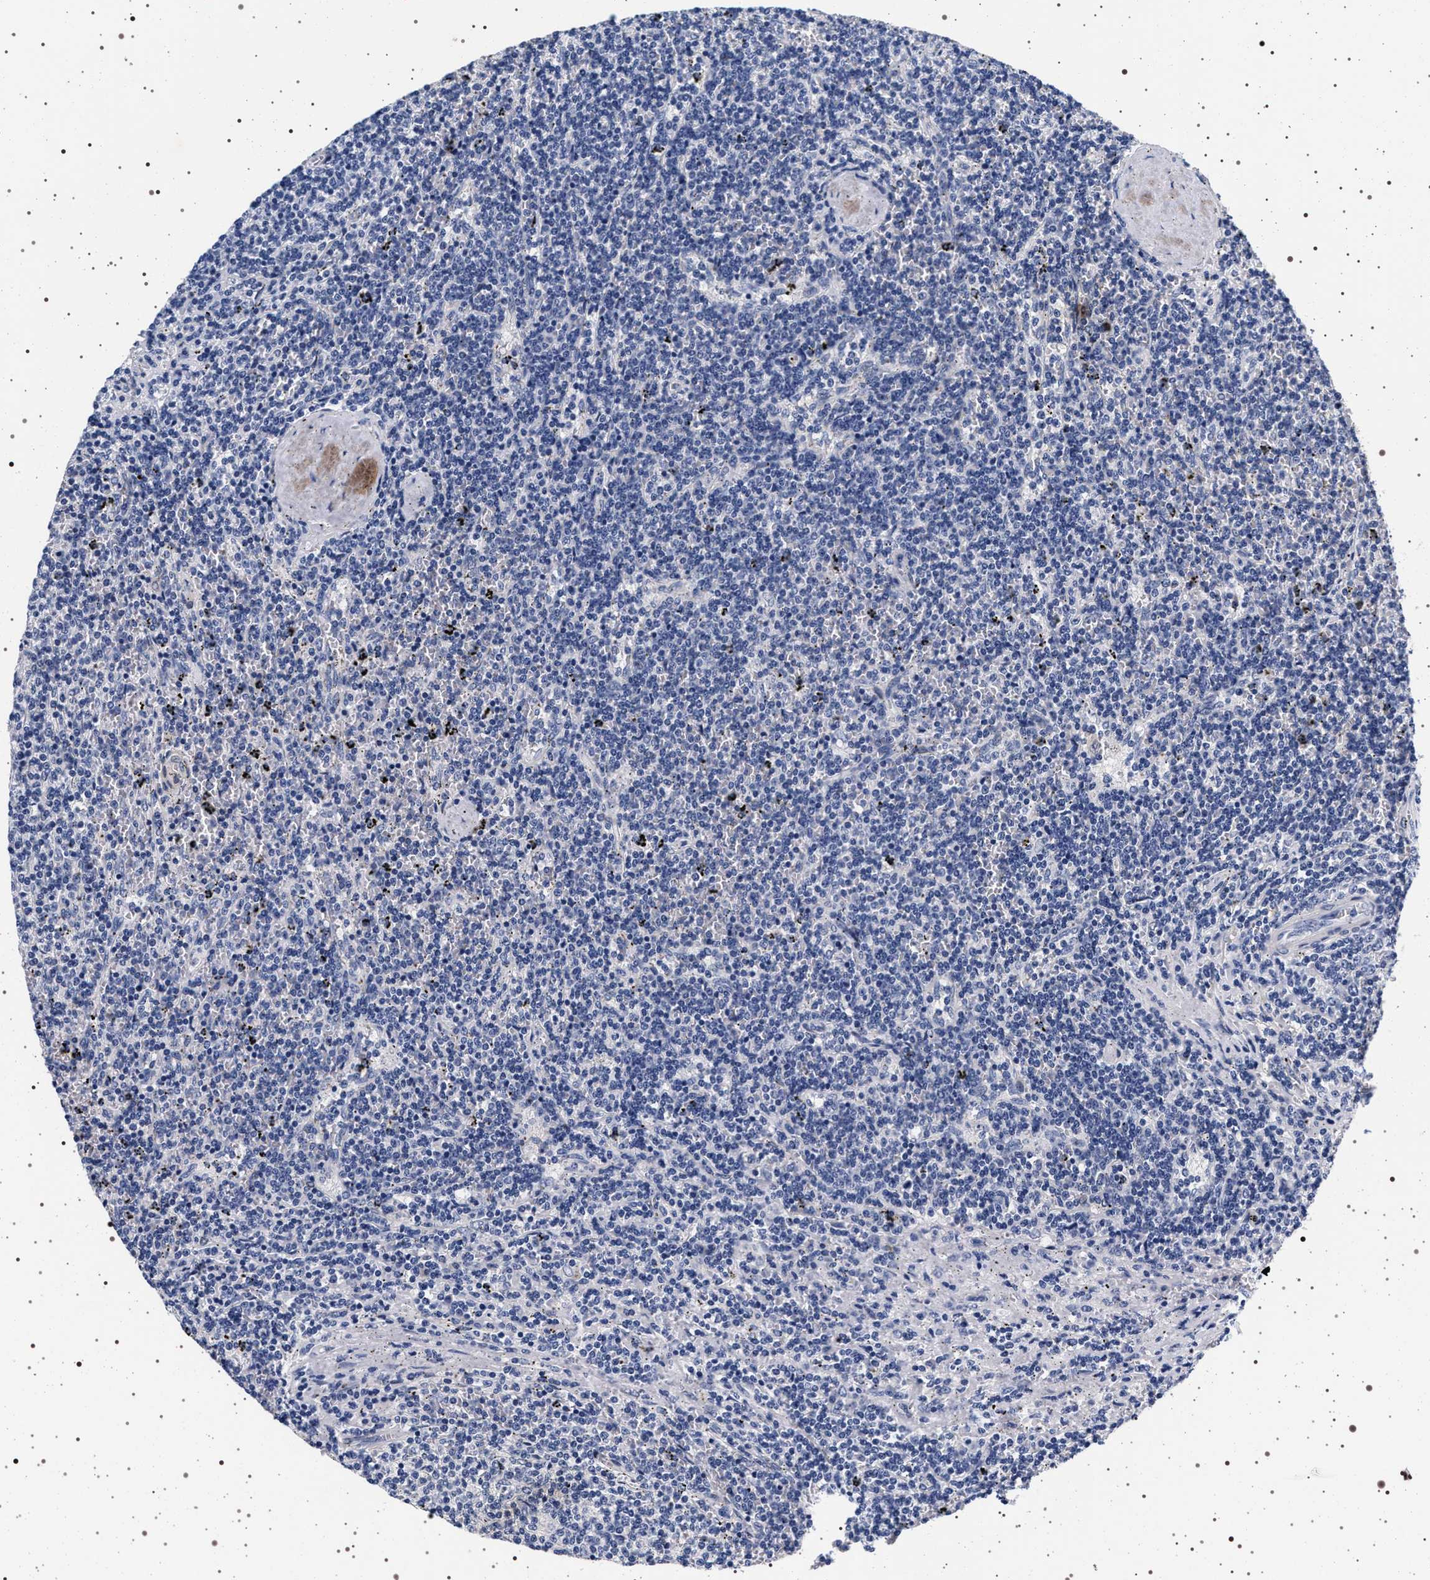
{"staining": {"intensity": "negative", "quantity": "none", "location": "none"}, "tissue": "lymphoma", "cell_type": "Tumor cells", "image_type": "cancer", "snomed": [{"axis": "morphology", "description": "Malignant lymphoma, non-Hodgkin's type, Low grade"}, {"axis": "topography", "description": "Spleen"}], "caption": "Tumor cells are negative for protein expression in human low-grade malignant lymphoma, non-Hodgkin's type. (Stains: DAB (3,3'-diaminobenzidine) immunohistochemistry (IHC) with hematoxylin counter stain, Microscopy: brightfield microscopy at high magnification).", "gene": "MAPK10", "patient": {"sex": "female", "age": 50}}